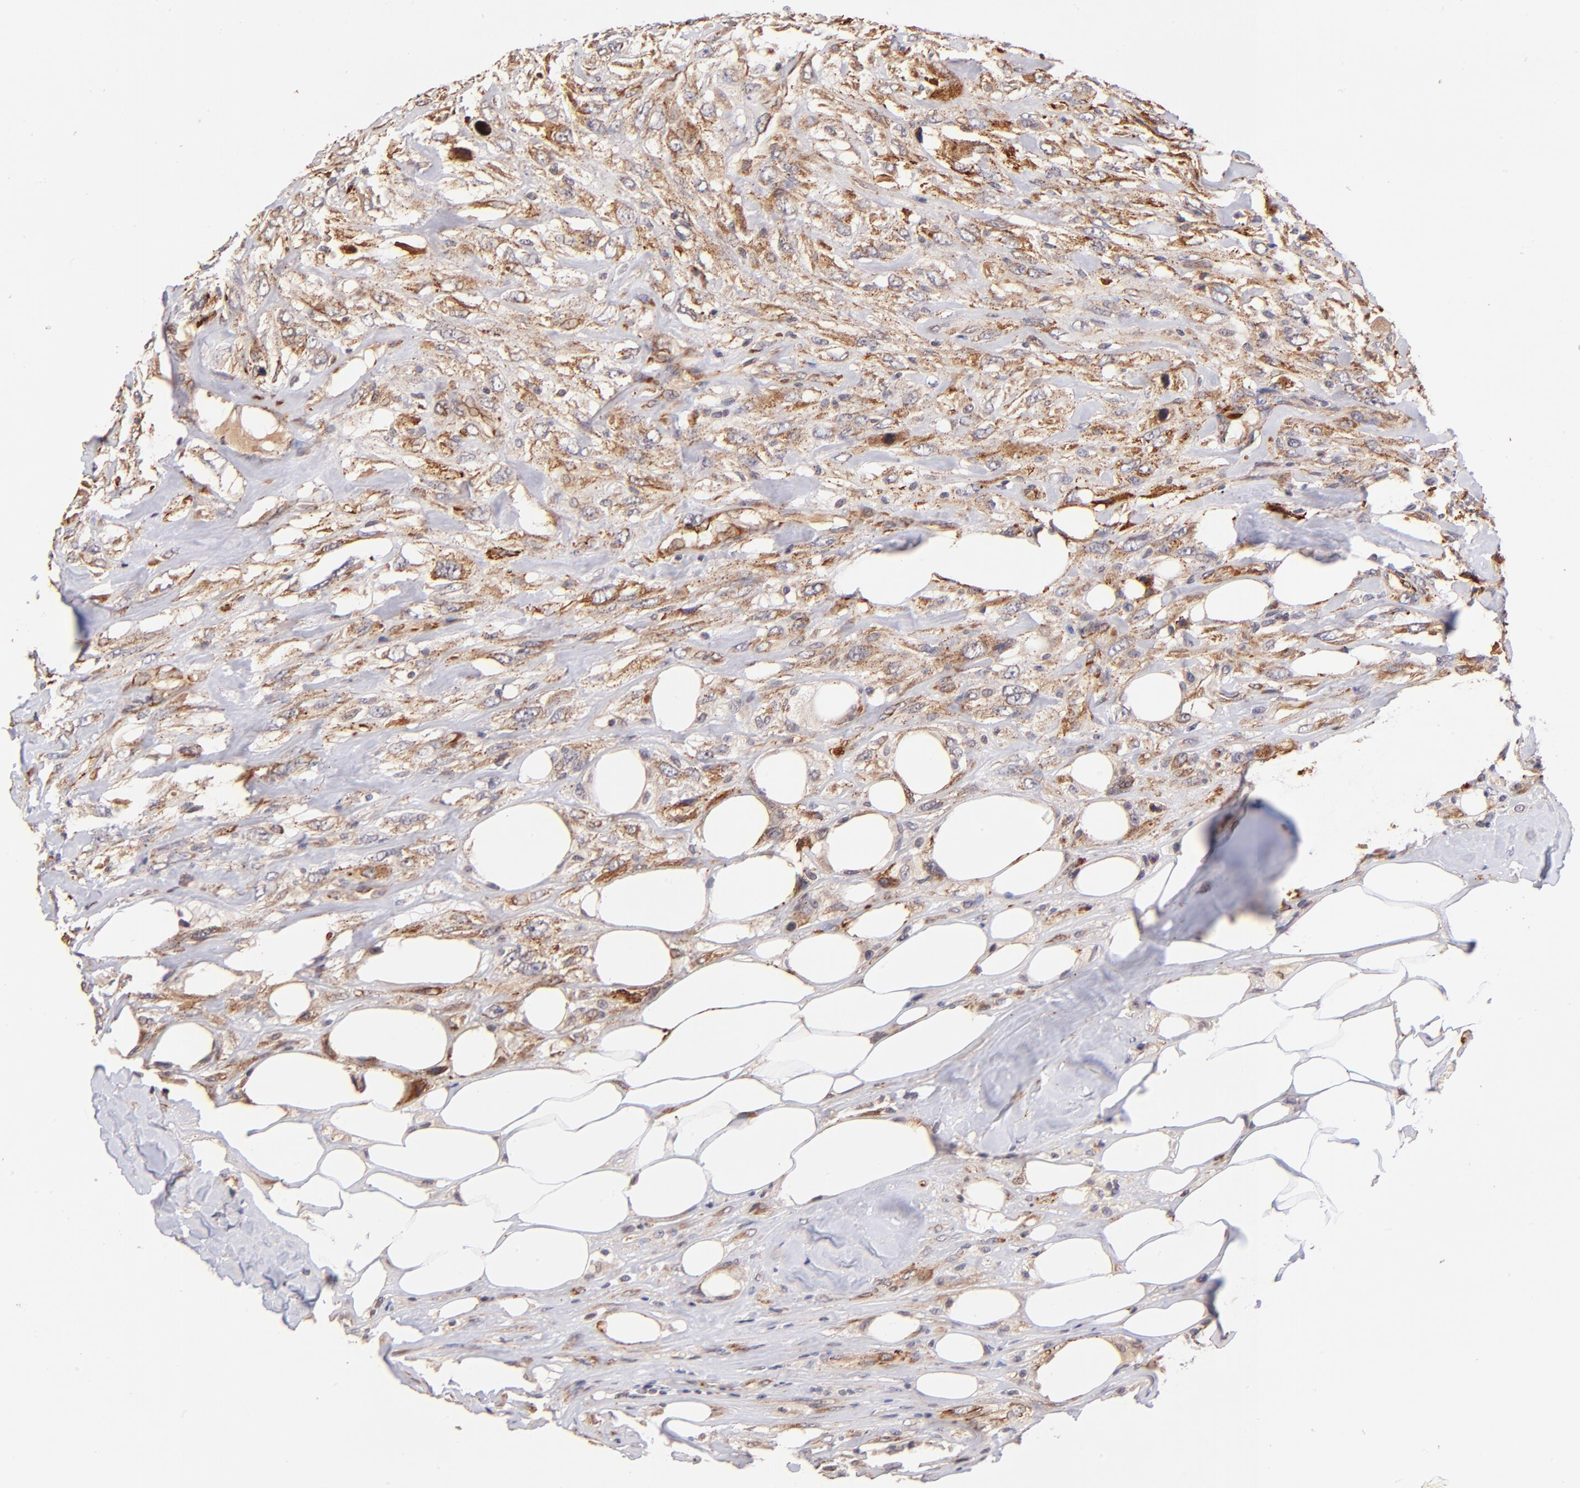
{"staining": {"intensity": "moderate", "quantity": ">75%", "location": "cytoplasmic/membranous"}, "tissue": "breast cancer", "cell_type": "Tumor cells", "image_type": "cancer", "snomed": [{"axis": "morphology", "description": "Neoplasm, malignant, NOS"}, {"axis": "topography", "description": "Breast"}], "caption": "Breast cancer stained with a protein marker demonstrates moderate staining in tumor cells.", "gene": "SPARC", "patient": {"sex": "female", "age": 50}}